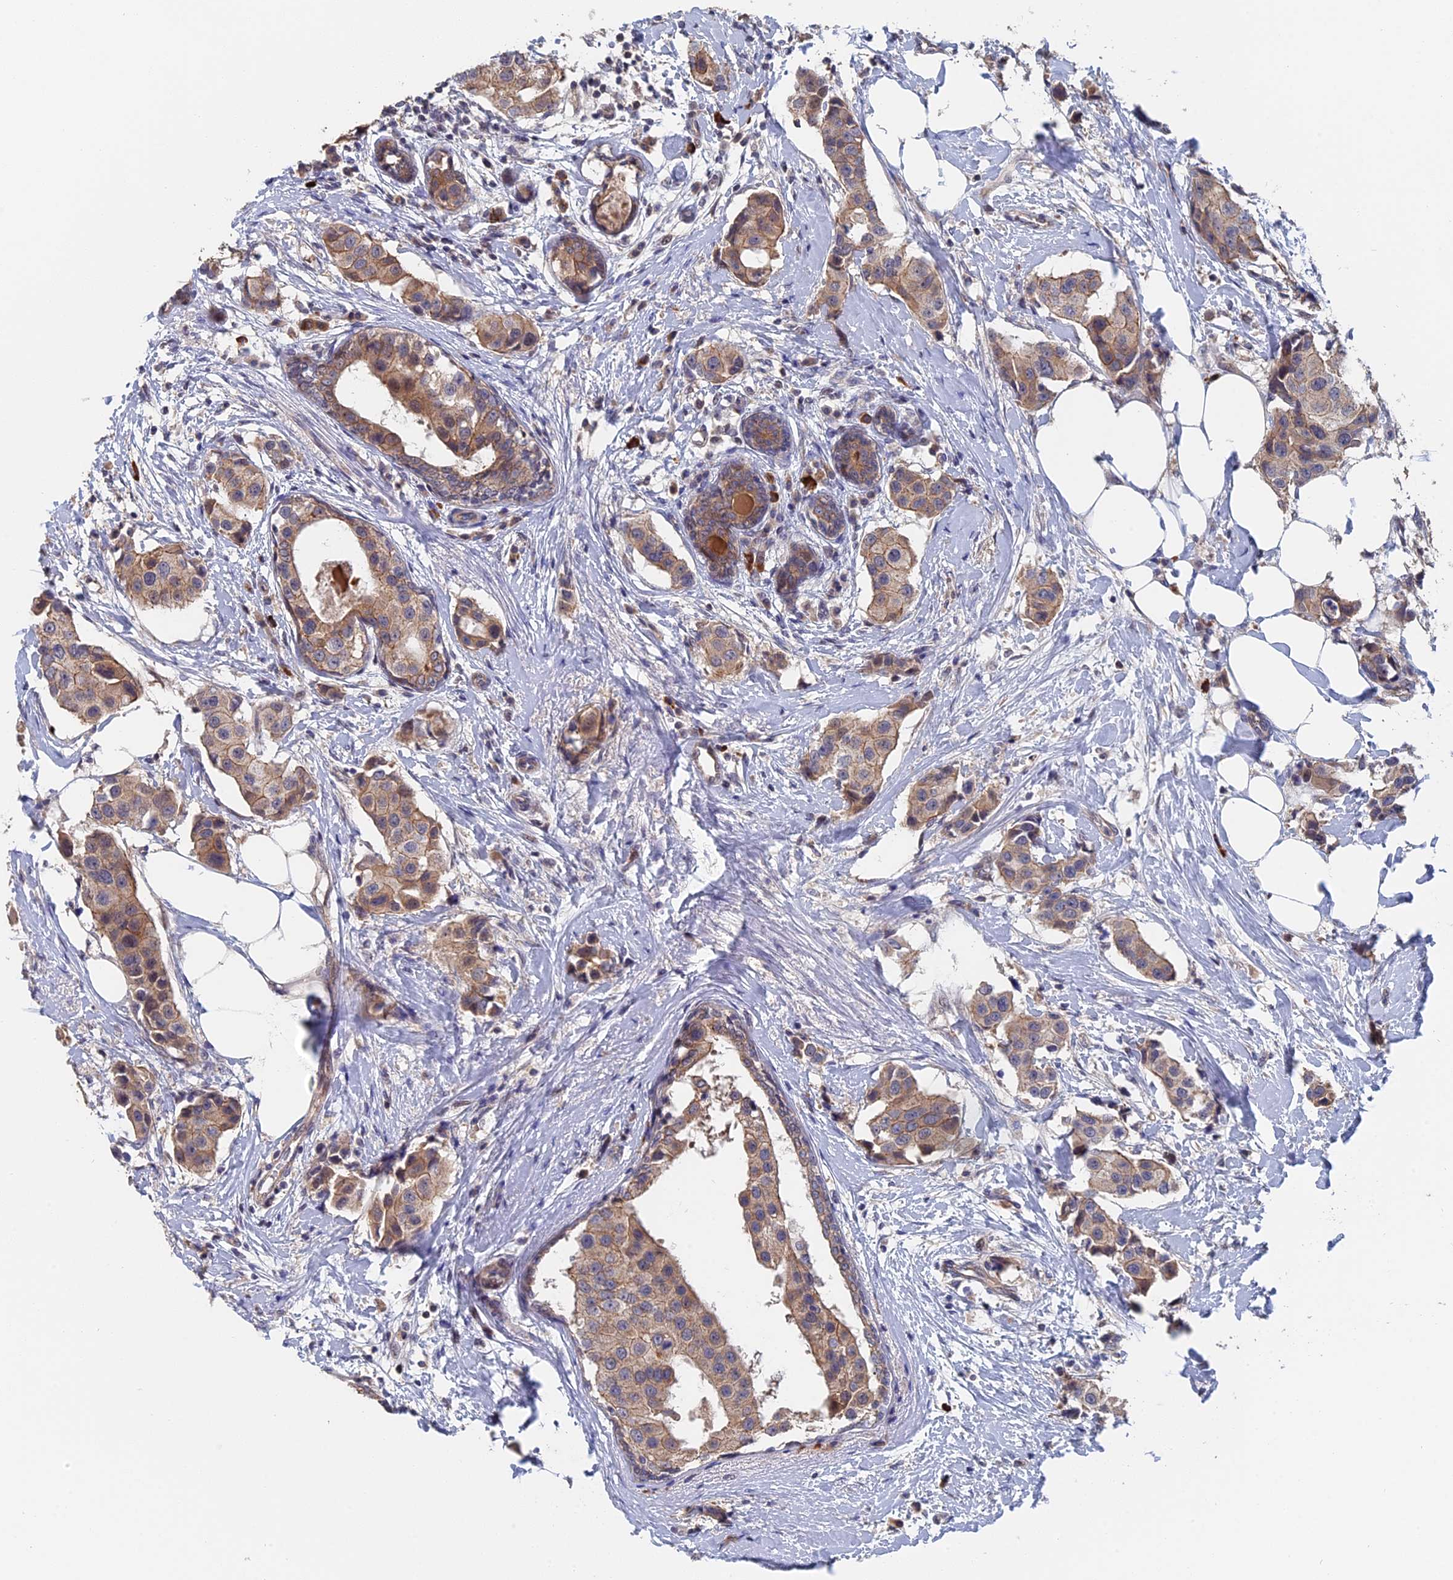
{"staining": {"intensity": "weak", "quantity": ">75%", "location": "cytoplasmic/membranous"}, "tissue": "breast cancer", "cell_type": "Tumor cells", "image_type": "cancer", "snomed": [{"axis": "morphology", "description": "Normal tissue, NOS"}, {"axis": "morphology", "description": "Duct carcinoma"}, {"axis": "topography", "description": "Breast"}], "caption": "The micrograph reveals staining of breast infiltrating ductal carcinoma, revealing weak cytoplasmic/membranous protein expression (brown color) within tumor cells. Nuclei are stained in blue.", "gene": "SLC33A1", "patient": {"sex": "female", "age": 39}}